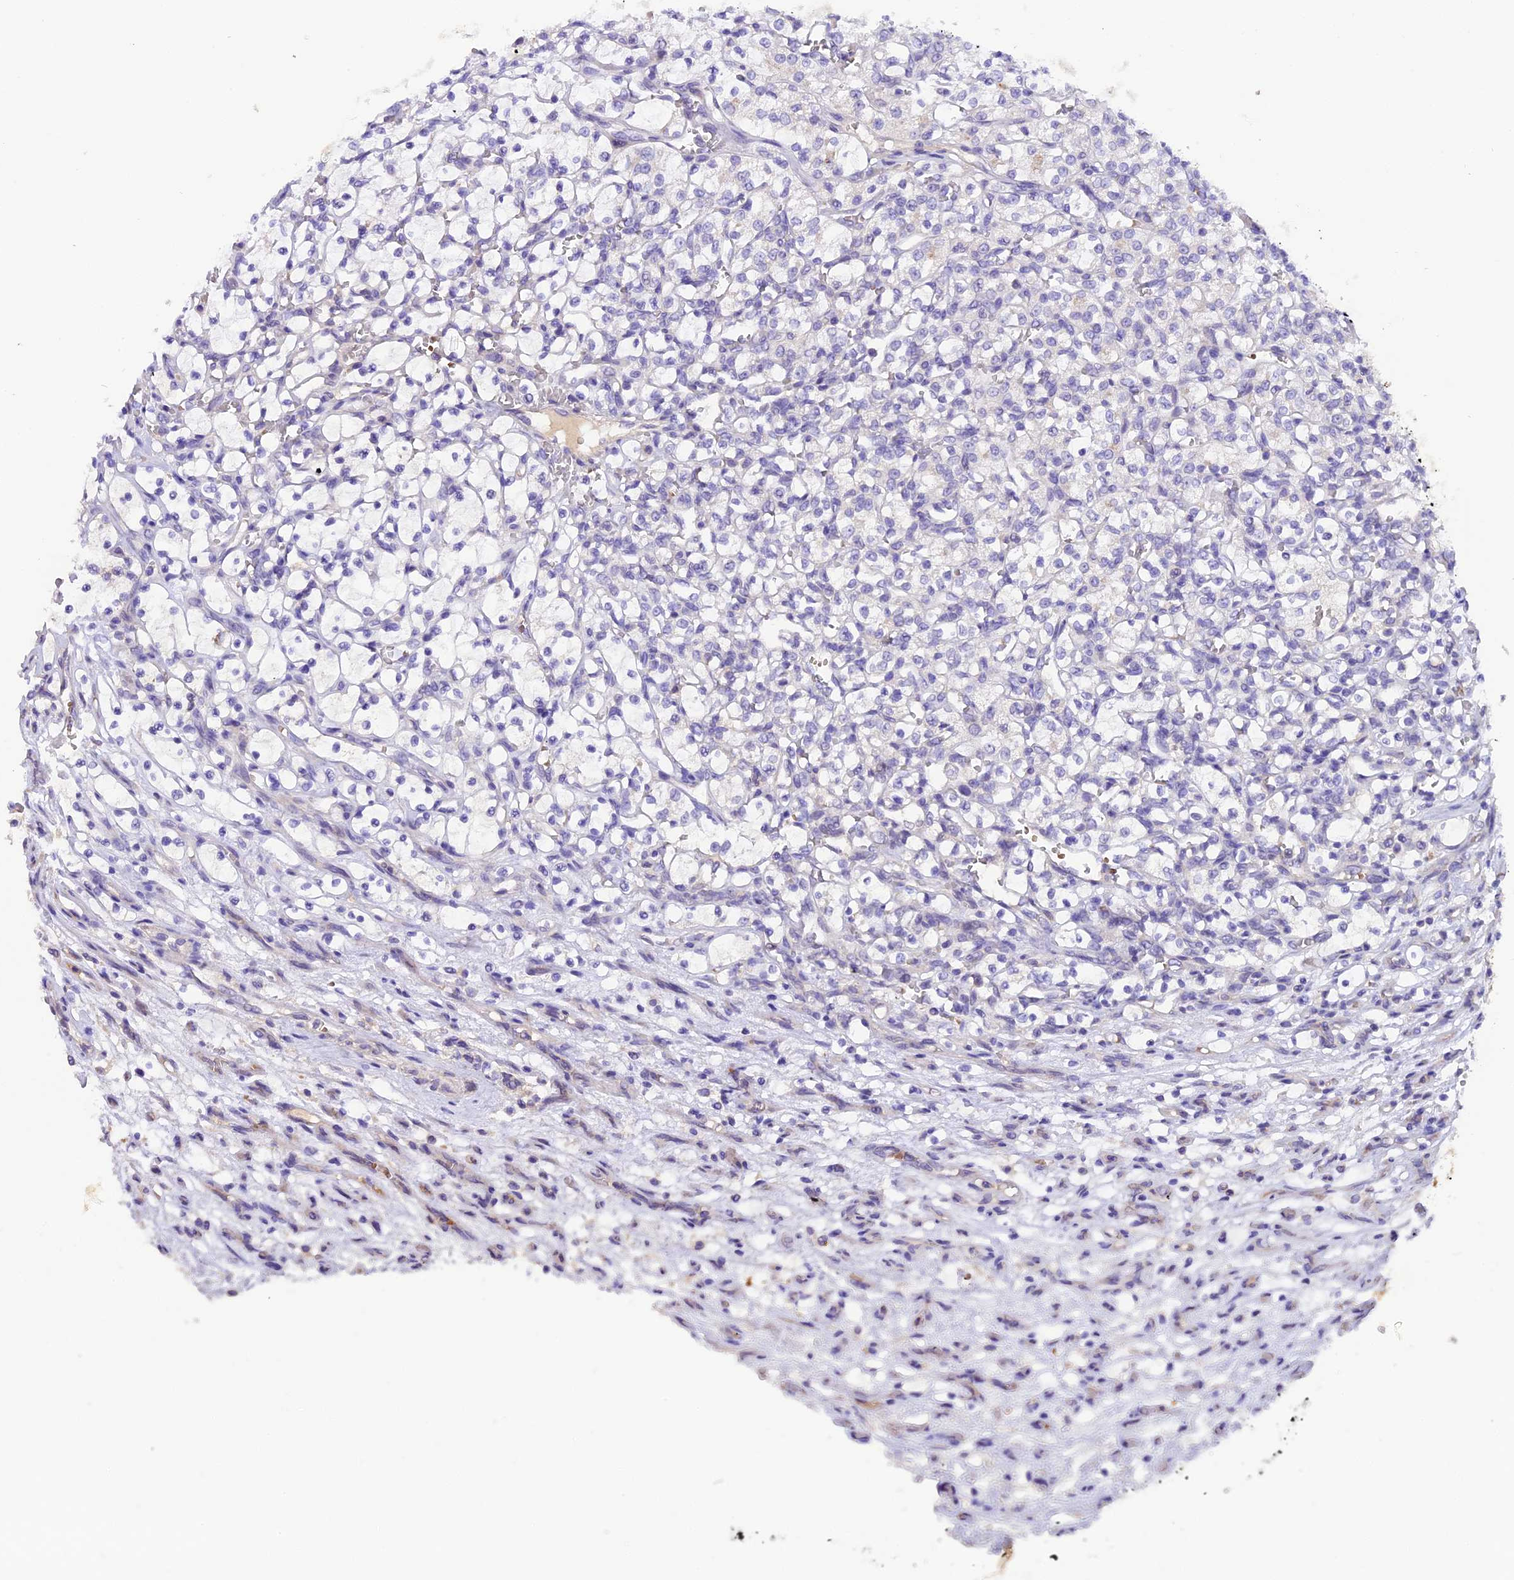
{"staining": {"intensity": "negative", "quantity": "none", "location": "none"}, "tissue": "renal cancer", "cell_type": "Tumor cells", "image_type": "cancer", "snomed": [{"axis": "morphology", "description": "Adenocarcinoma, NOS"}, {"axis": "topography", "description": "Kidney"}], "caption": "Immunohistochemistry photomicrograph of adenocarcinoma (renal) stained for a protein (brown), which displays no staining in tumor cells.", "gene": "MEX3B", "patient": {"sex": "female", "age": 69}}